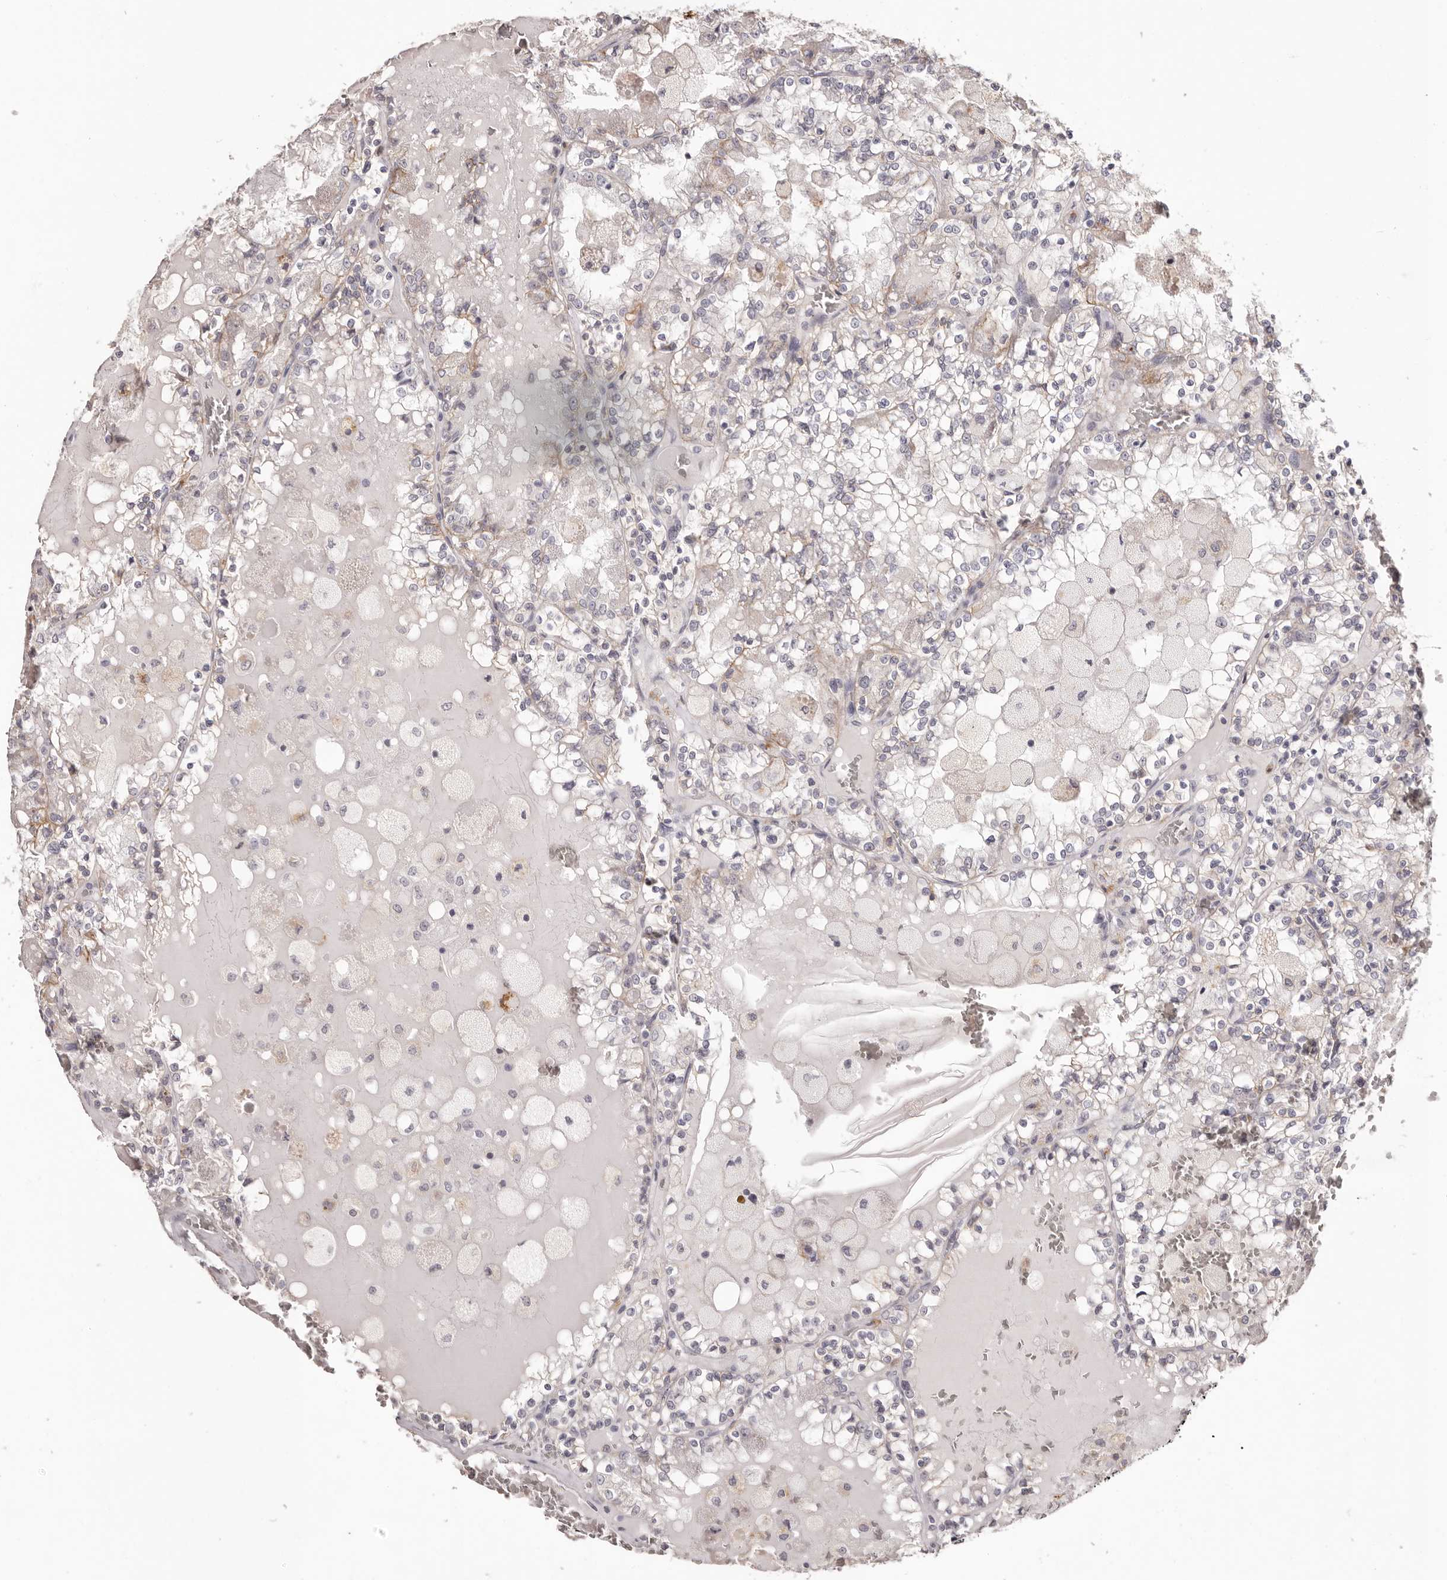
{"staining": {"intensity": "negative", "quantity": "none", "location": "none"}, "tissue": "renal cancer", "cell_type": "Tumor cells", "image_type": "cancer", "snomed": [{"axis": "morphology", "description": "Adenocarcinoma, NOS"}, {"axis": "topography", "description": "Kidney"}], "caption": "This is an immunohistochemistry image of human renal cancer. There is no positivity in tumor cells.", "gene": "PCDHB6", "patient": {"sex": "female", "age": 56}}